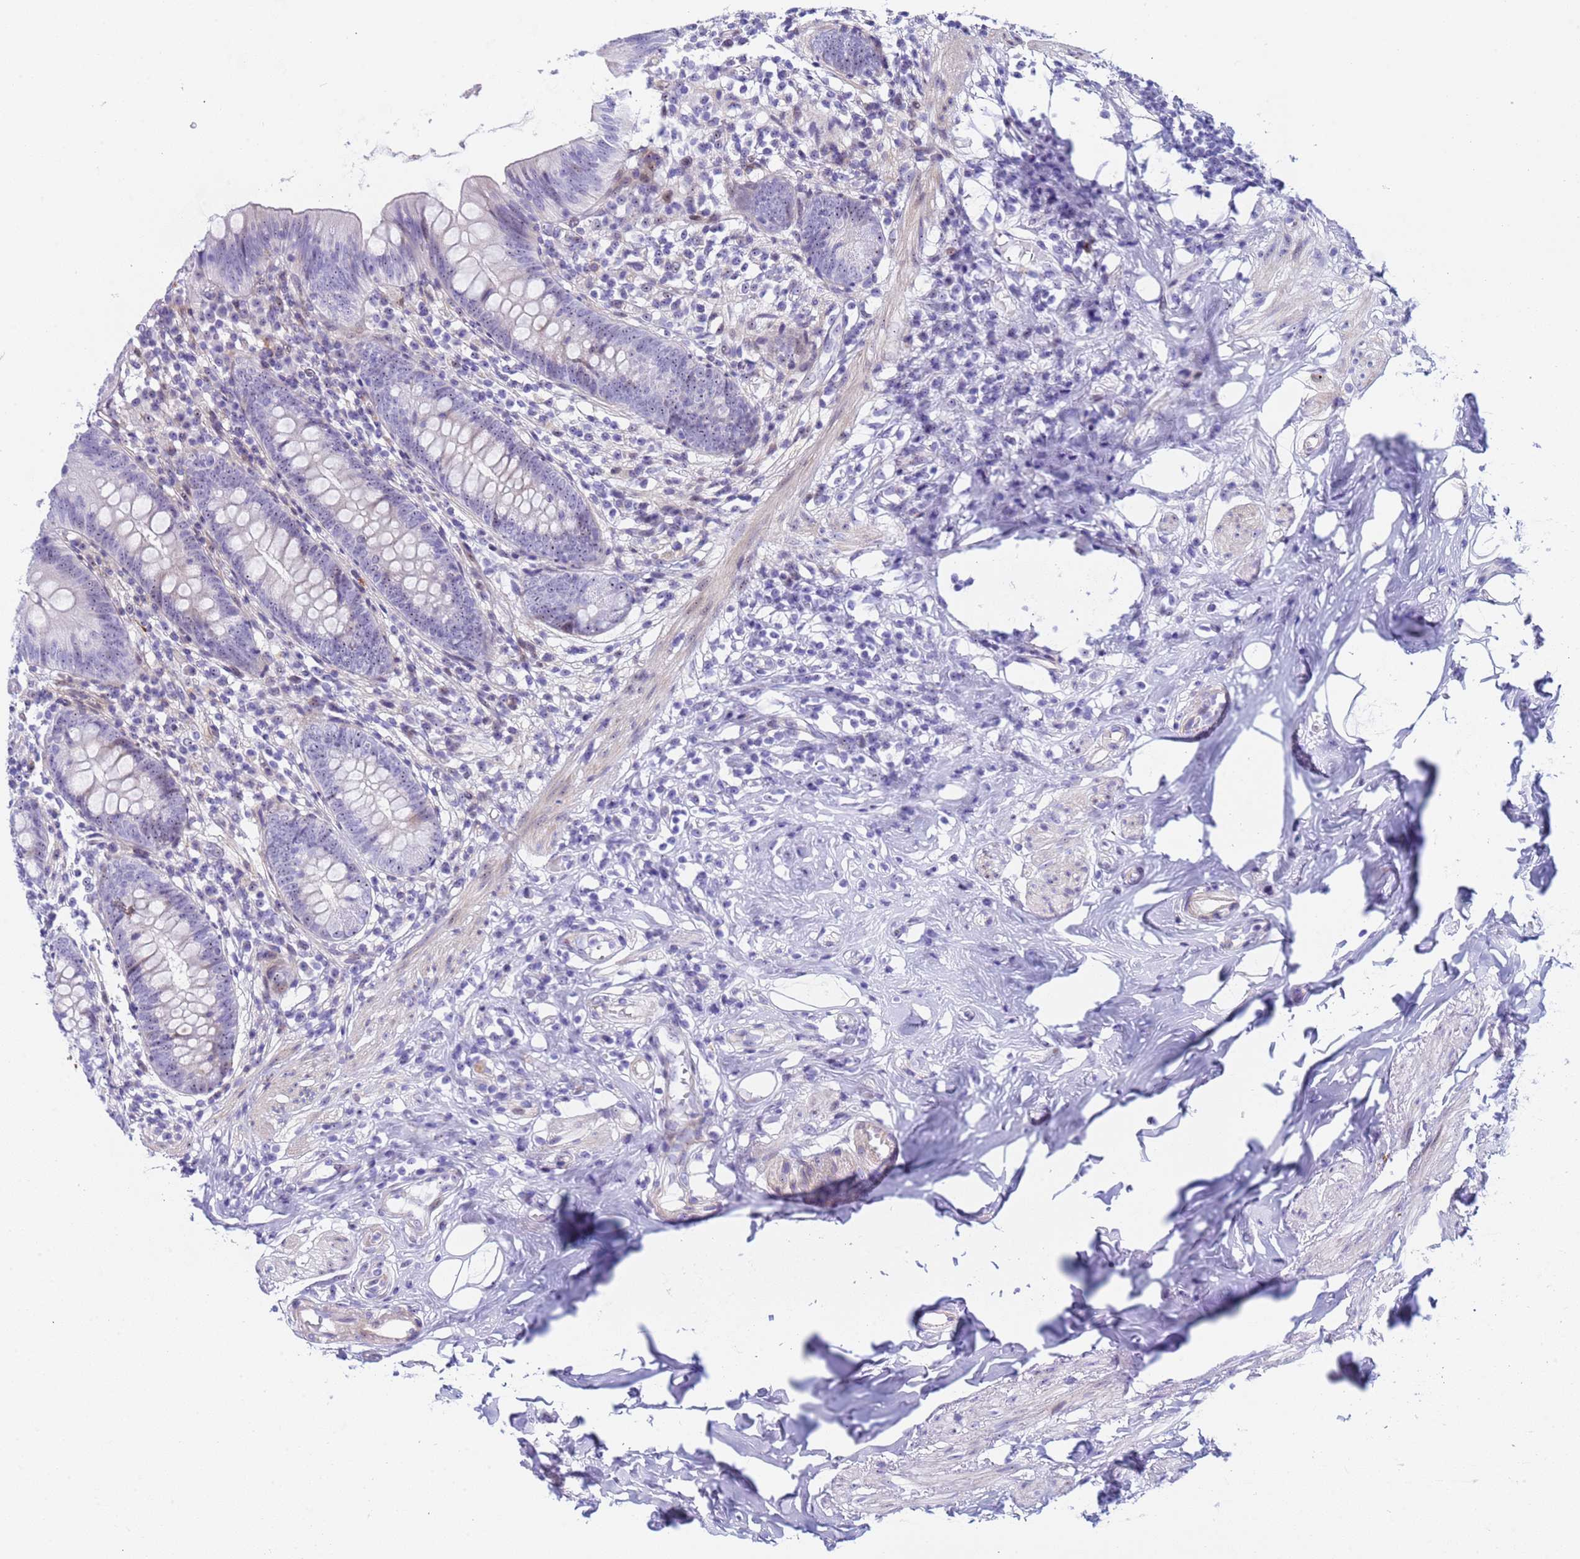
{"staining": {"intensity": "weak", "quantity": "<25%", "location": "nuclear"}, "tissue": "appendix", "cell_type": "Glandular cells", "image_type": "normal", "snomed": [{"axis": "morphology", "description": "Normal tissue, NOS"}, {"axis": "topography", "description": "Appendix"}], "caption": "Immunohistochemical staining of benign human appendix exhibits no significant expression in glandular cells.", "gene": "POP5", "patient": {"sex": "female", "age": 62}}